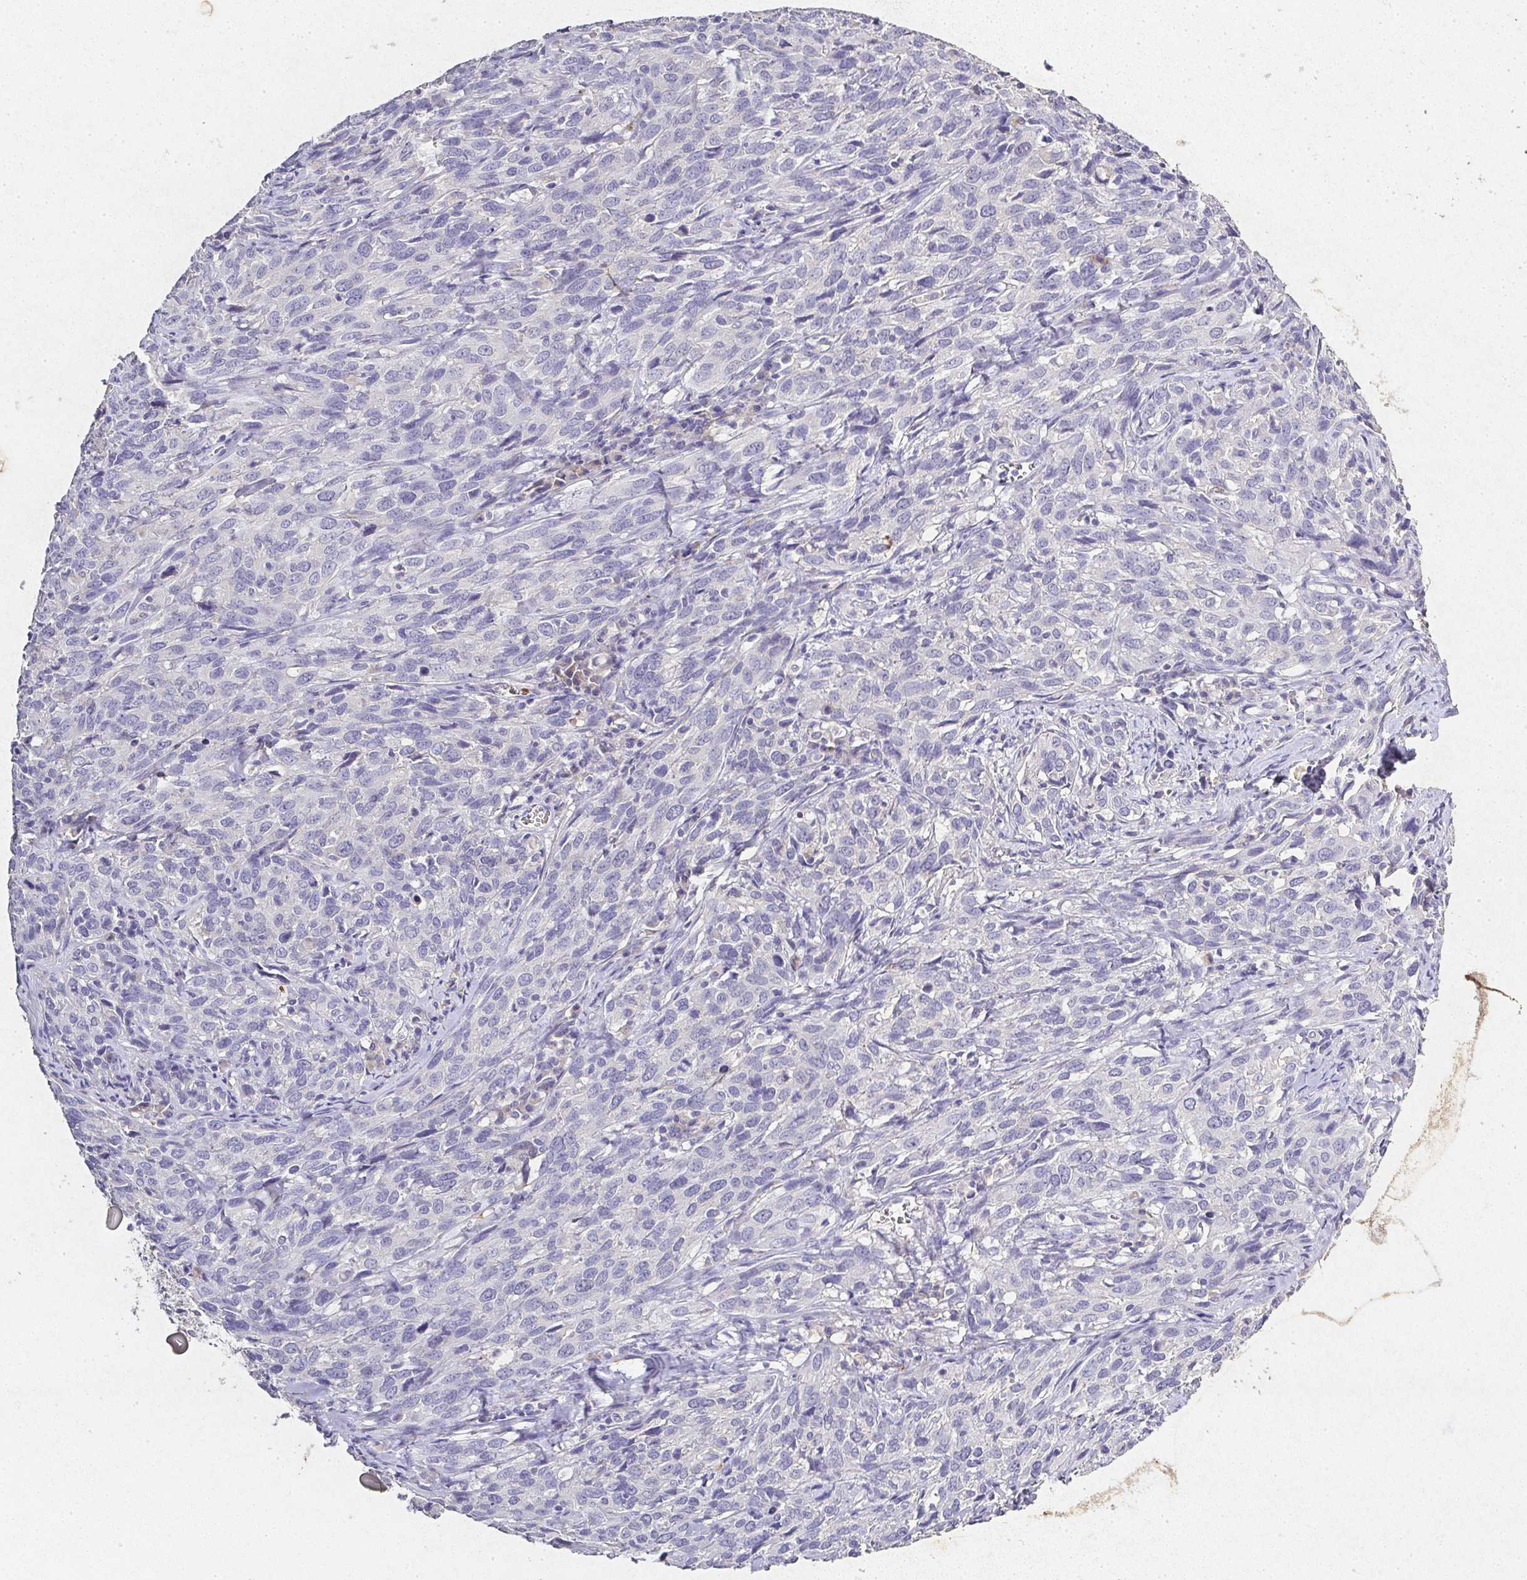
{"staining": {"intensity": "negative", "quantity": "none", "location": "none"}, "tissue": "cervical cancer", "cell_type": "Tumor cells", "image_type": "cancer", "snomed": [{"axis": "morphology", "description": "Squamous cell carcinoma, NOS"}, {"axis": "topography", "description": "Cervix"}], "caption": "Immunohistochemistry histopathology image of human squamous cell carcinoma (cervical) stained for a protein (brown), which displays no positivity in tumor cells. The staining is performed using DAB (3,3'-diaminobenzidine) brown chromogen with nuclei counter-stained in using hematoxylin.", "gene": "RPS2", "patient": {"sex": "female", "age": 51}}